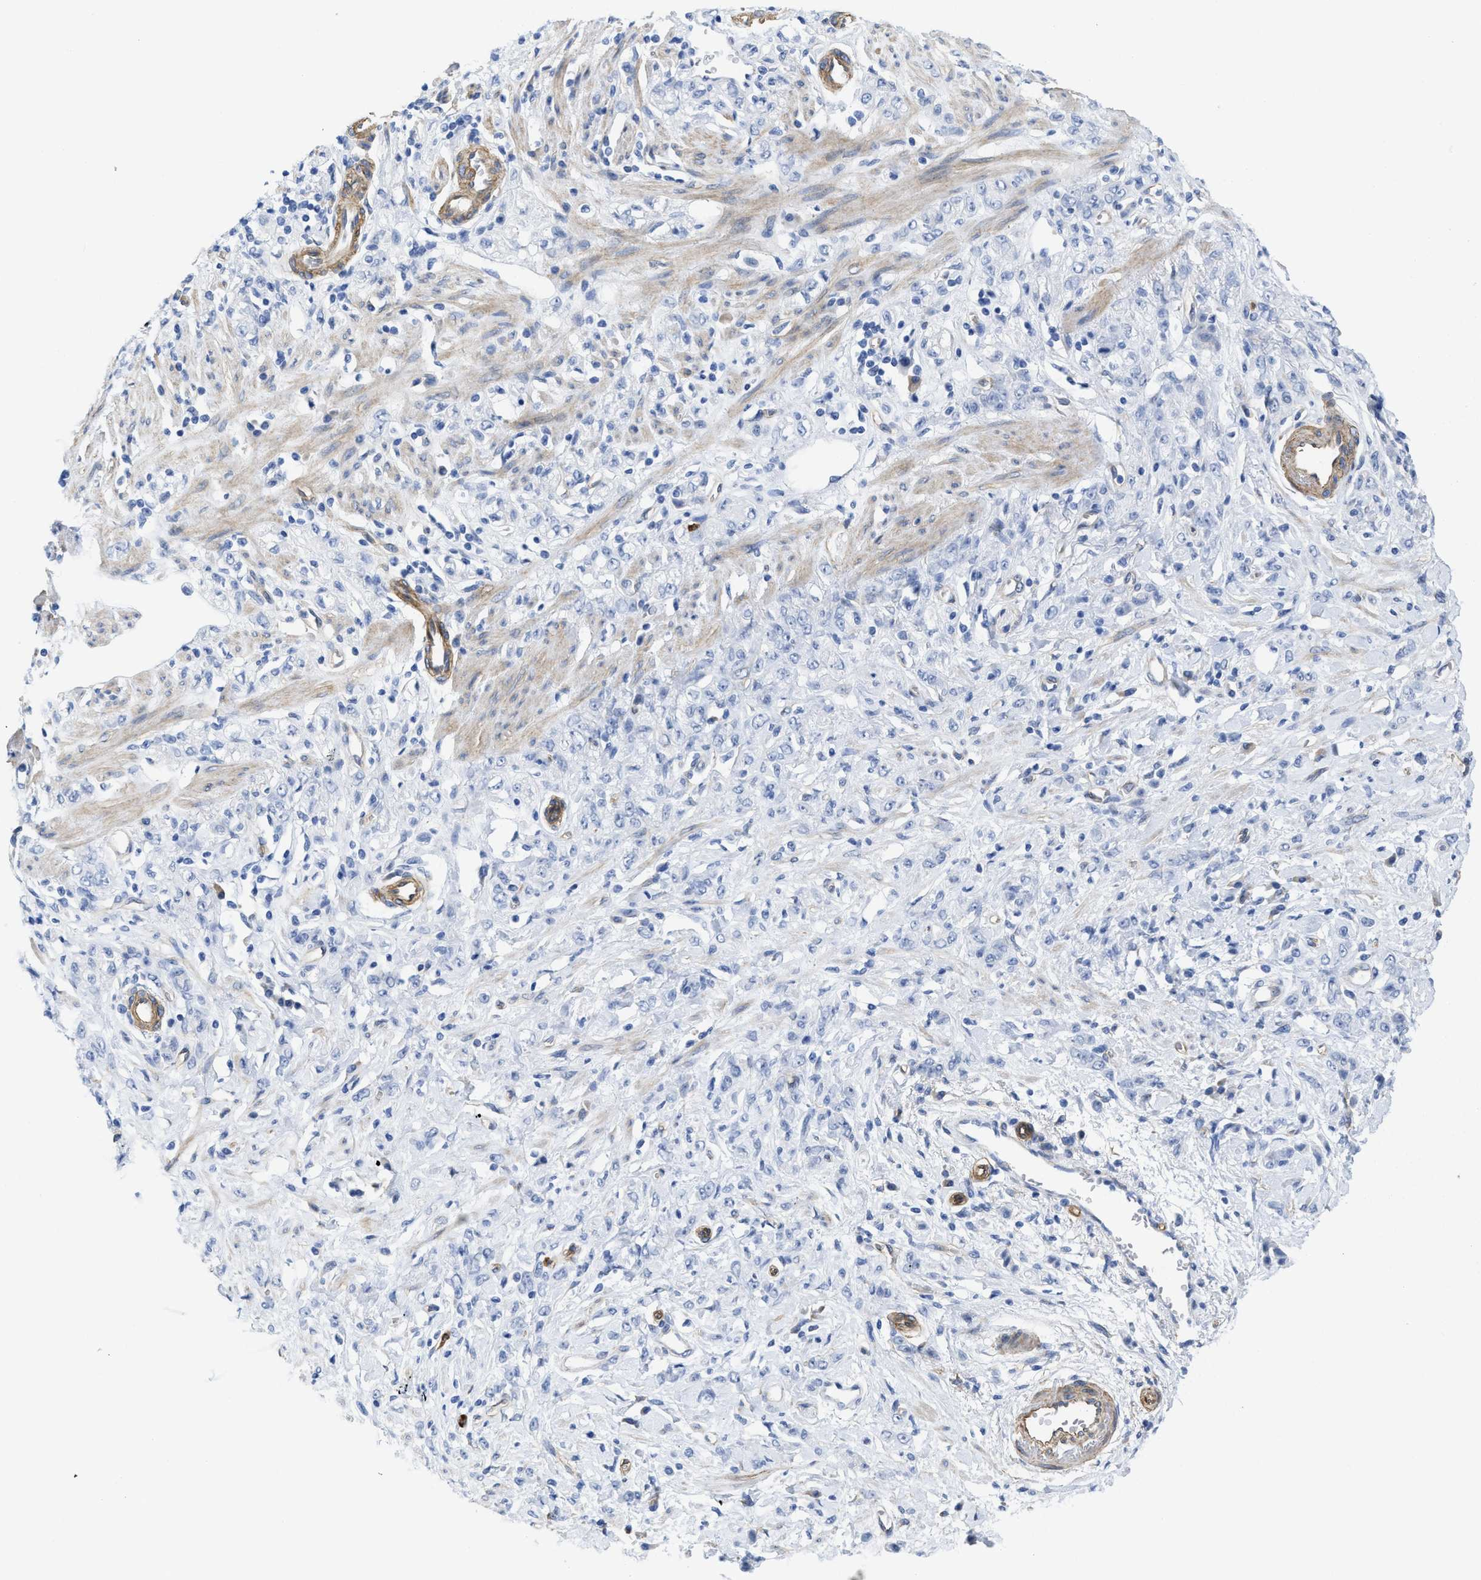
{"staining": {"intensity": "negative", "quantity": "none", "location": "none"}, "tissue": "stomach cancer", "cell_type": "Tumor cells", "image_type": "cancer", "snomed": [{"axis": "morphology", "description": "Normal tissue, NOS"}, {"axis": "morphology", "description": "Adenocarcinoma, NOS"}, {"axis": "topography", "description": "Stomach"}], "caption": "The histopathology image demonstrates no staining of tumor cells in stomach cancer (adenocarcinoma). (Stains: DAB (3,3'-diaminobenzidine) immunohistochemistry with hematoxylin counter stain, Microscopy: brightfield microscopy at high magnification).", "gene": "TUB", "patient": {"sex": "male", "age": 82}}